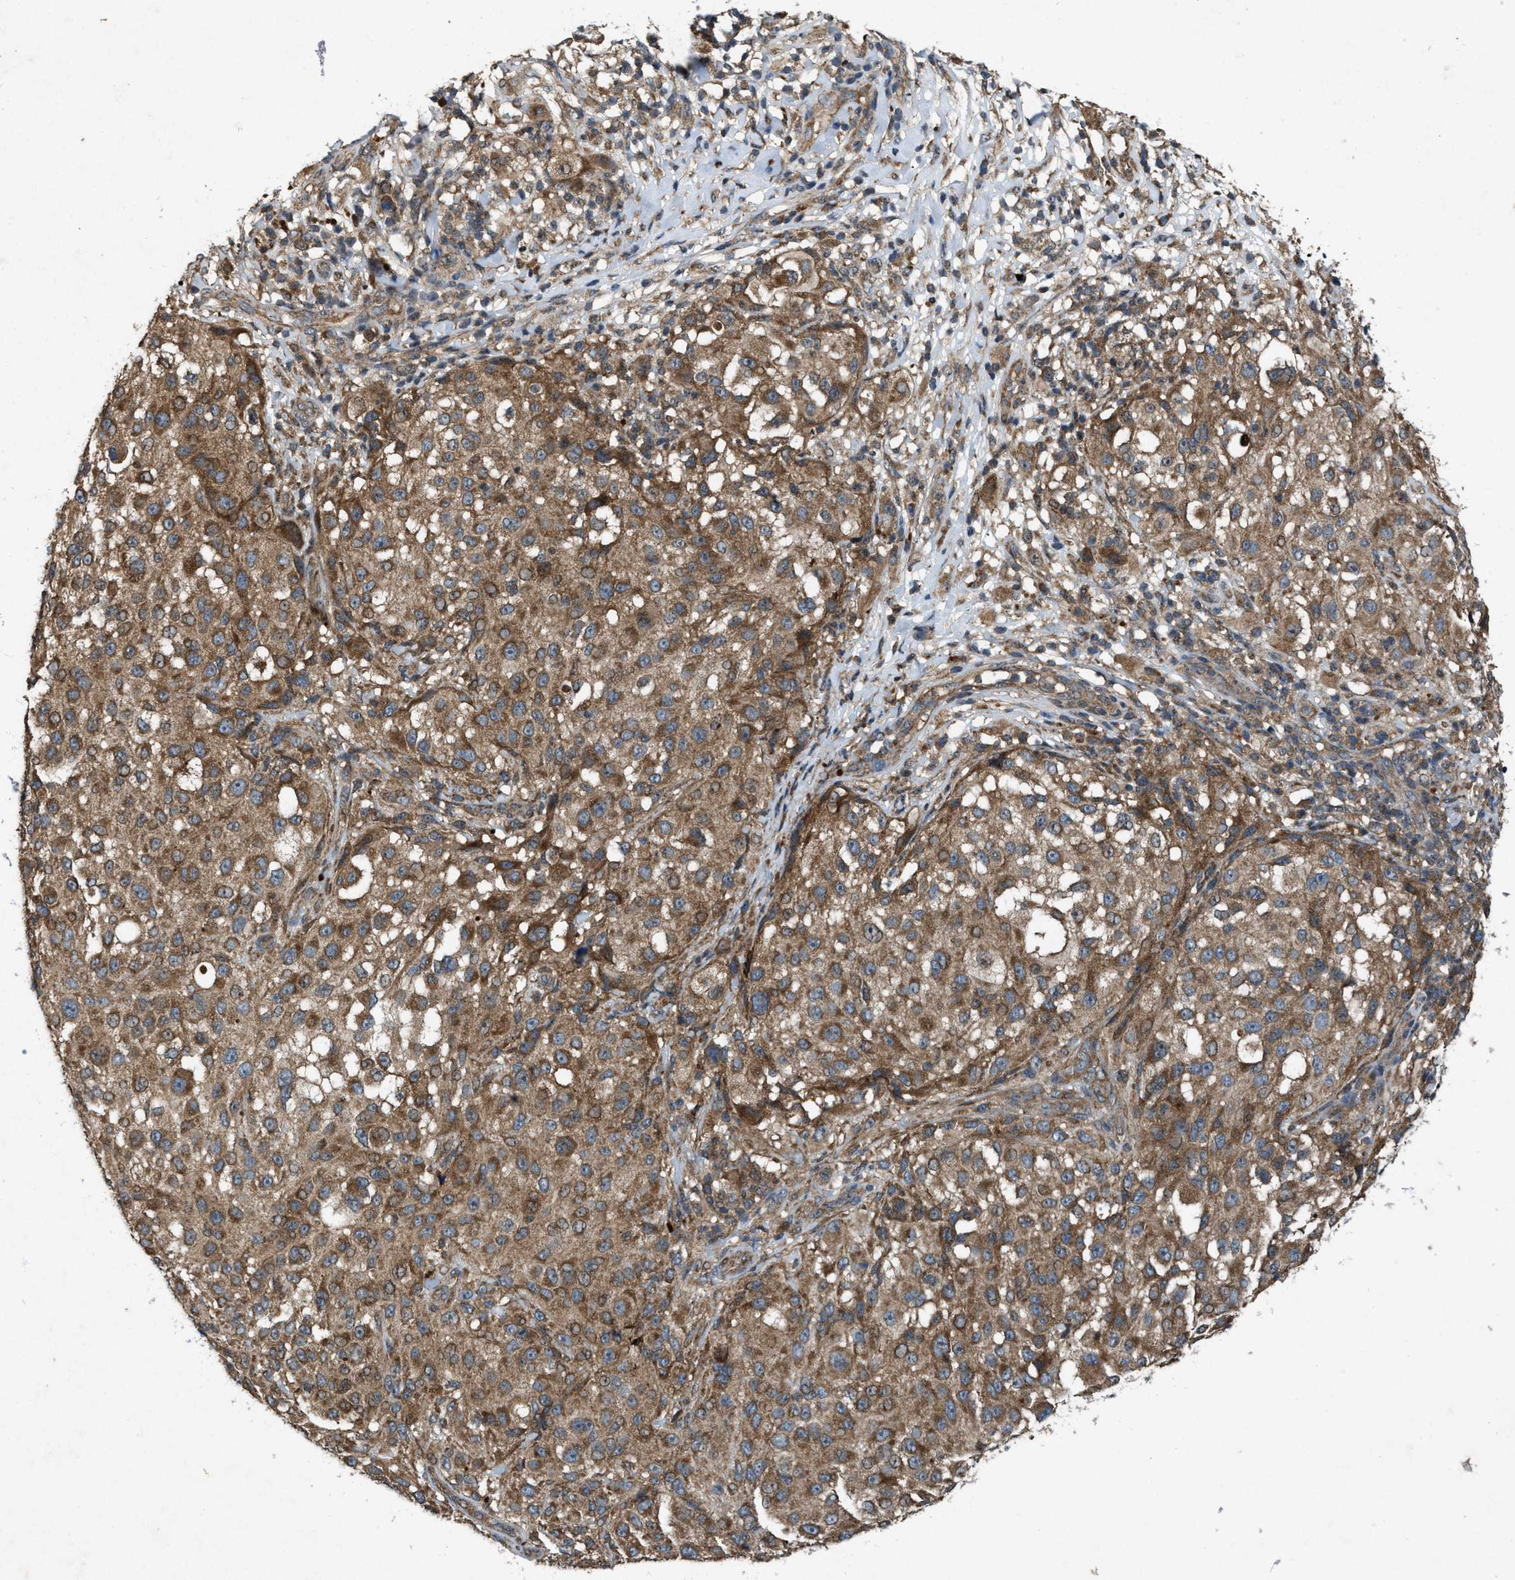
{"staining": {"intensity": "moderate", "quantity": ">75%", "location": "cytoplasmic/membranous"}, "tissue": "melanoma", "cell_type": "Tumor cells", "image_type": "cancer", "snomed": [{"axis": "morphology", "description": "Necrosis, NOS"}, {"axis": "morphology", "description": "Malignant melanoma, NOS"}, {"axis": "topography", "description": "Skin"}], "caption": "Brown immunohistochemical staining in human malignant melanoma displays moderate cytoplasmic/membranous staining in about >75% of tumor cells.", "gene": "PDP2", "patient": {"sex": "female", "age": 87}}